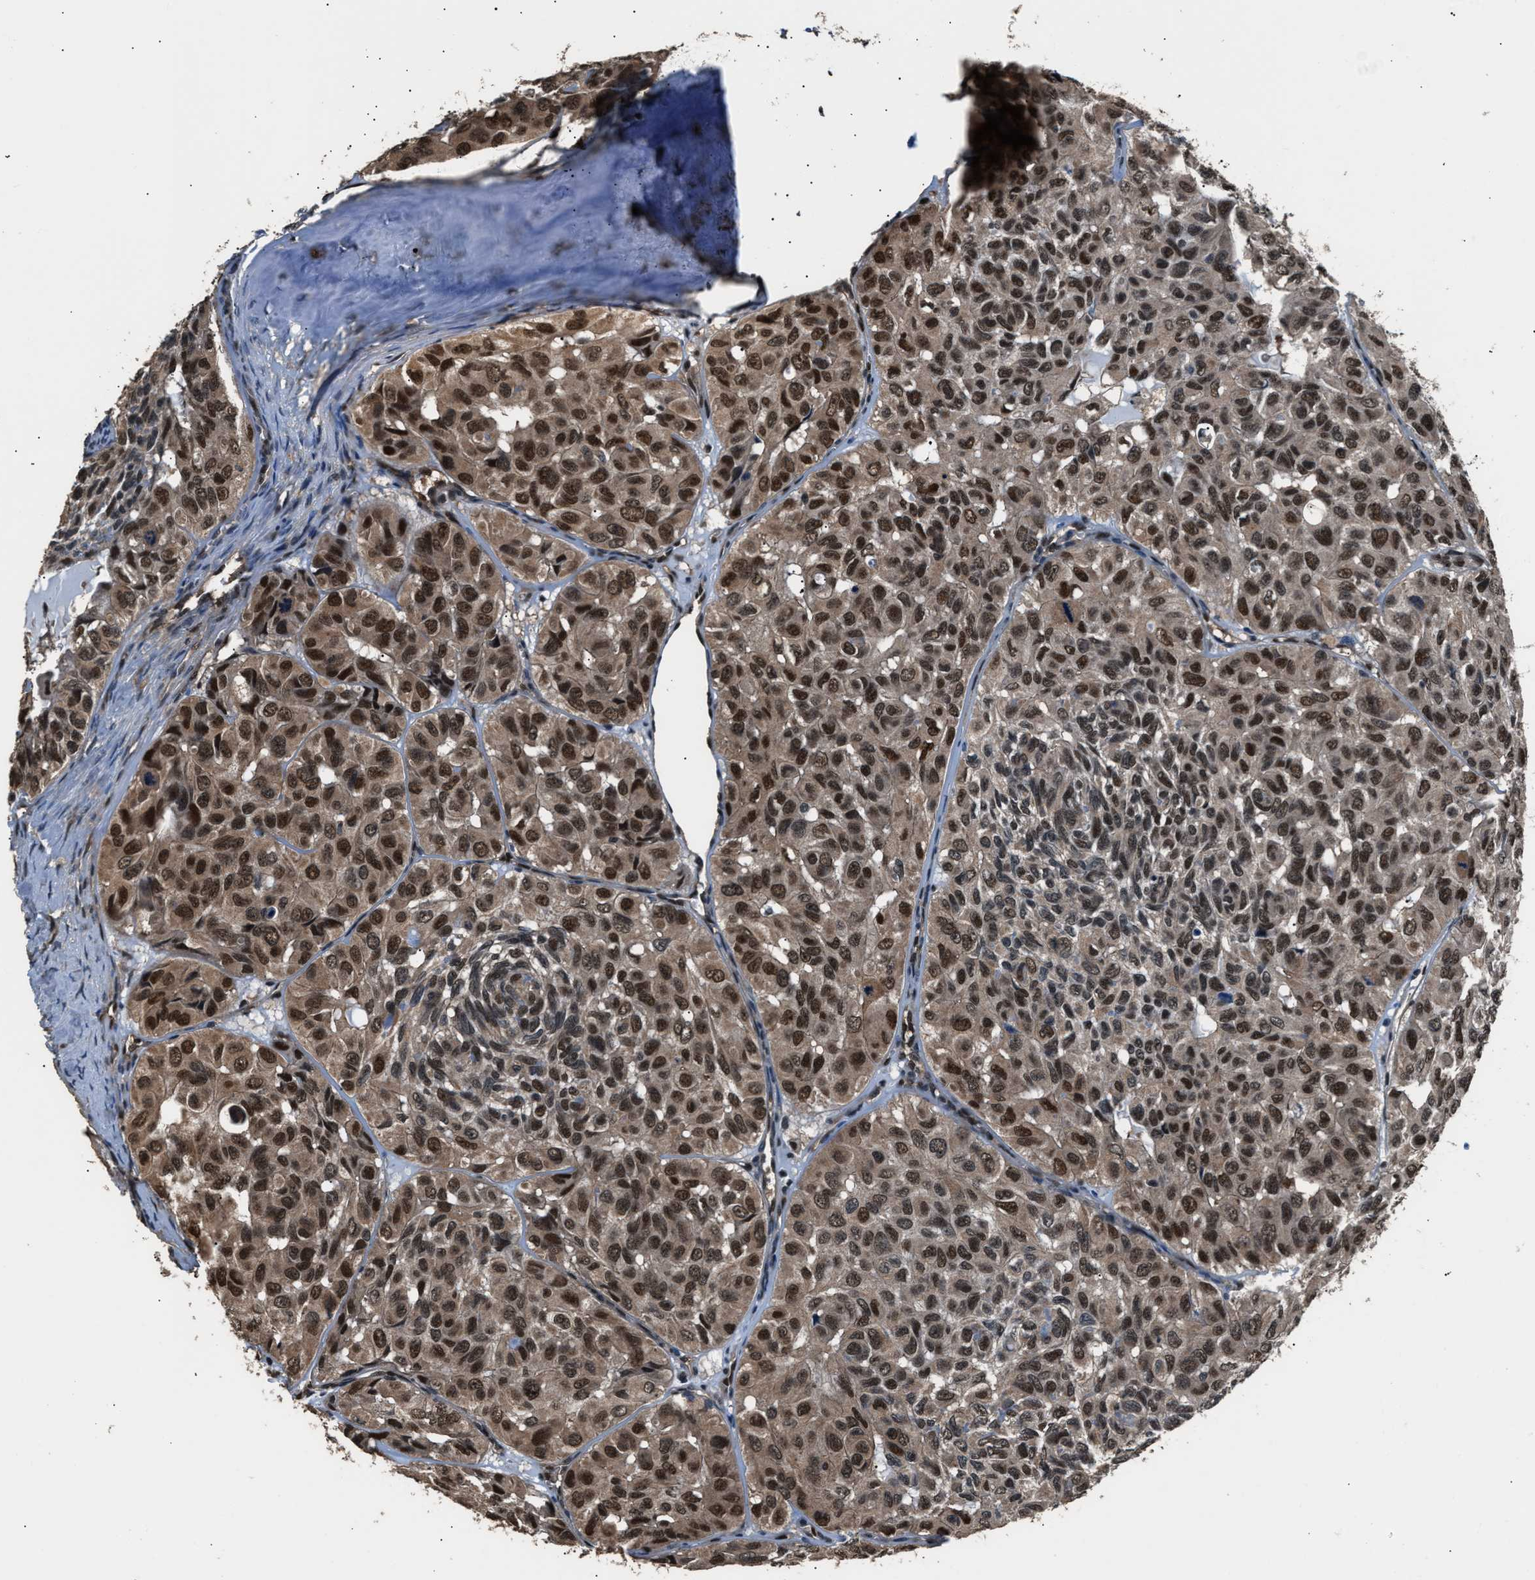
{"staining": {"intensity": "strong", "quantity": ">75%", "location": "cytoplasmic/membranous,nuclear"}, "tissue": "head and neck cancer", "cell_type": "Tumor cells", "image_type": "cancer", "snomed": [{"axis": "morphology", "description": "Adenocarcinoma, NOS"}, {"axis": "topography", "description": "Salivary gland, NOS"}, {"axis": "topography", "description": "Head-Neck"}], "caption": "Protein expression analysis of human head and neck cancer (adenocarcinoma) reveals strong cytoplasmic/membranous and nuclear expression in about >75% of tumor cells. The protein of interest is shown in brown color, while the nuclei are stained blue.", "gene": "DFFA", "patient": {"sex": "female", "age": 76}}